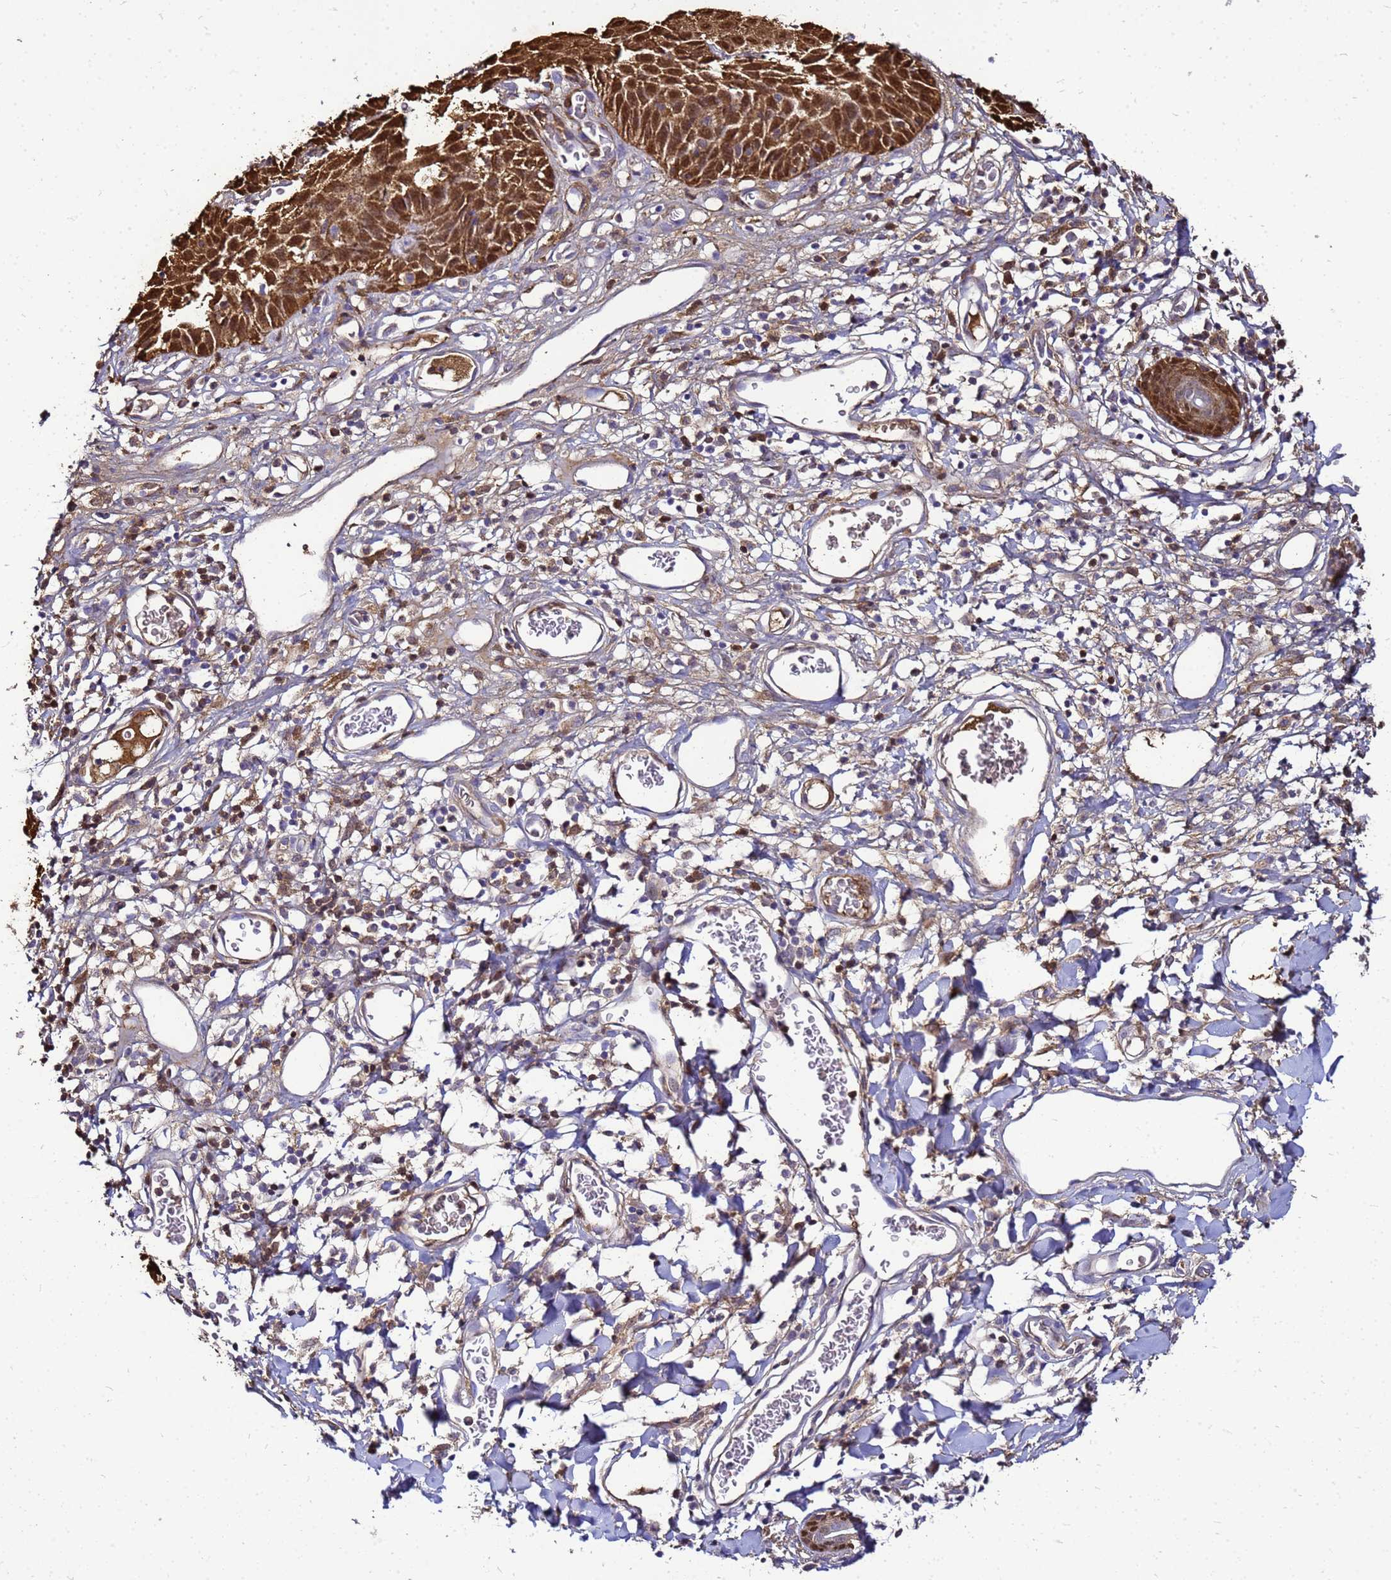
{"staining": {"intensity": "moderate", "quantity": ">75%", "location": "cytoplasmic/membranous,nuclear"}, "tissue": "skin", "cell_type": "Epidermal cells", "image_type": "normal", "snomed": [{"axis": "morphology", "description": "Normal tissue, NOS"}, {"axis": "topography", "description": "Vulva"}], "caption": "Moderate cytoplasmic/membranous,nuclear expression is identified in approximately >75% of epidermal cells in normal skin. Nuclei are stained in blue.", "gene": "S100A2", "patient": {"sex": "female", "age": 68}}